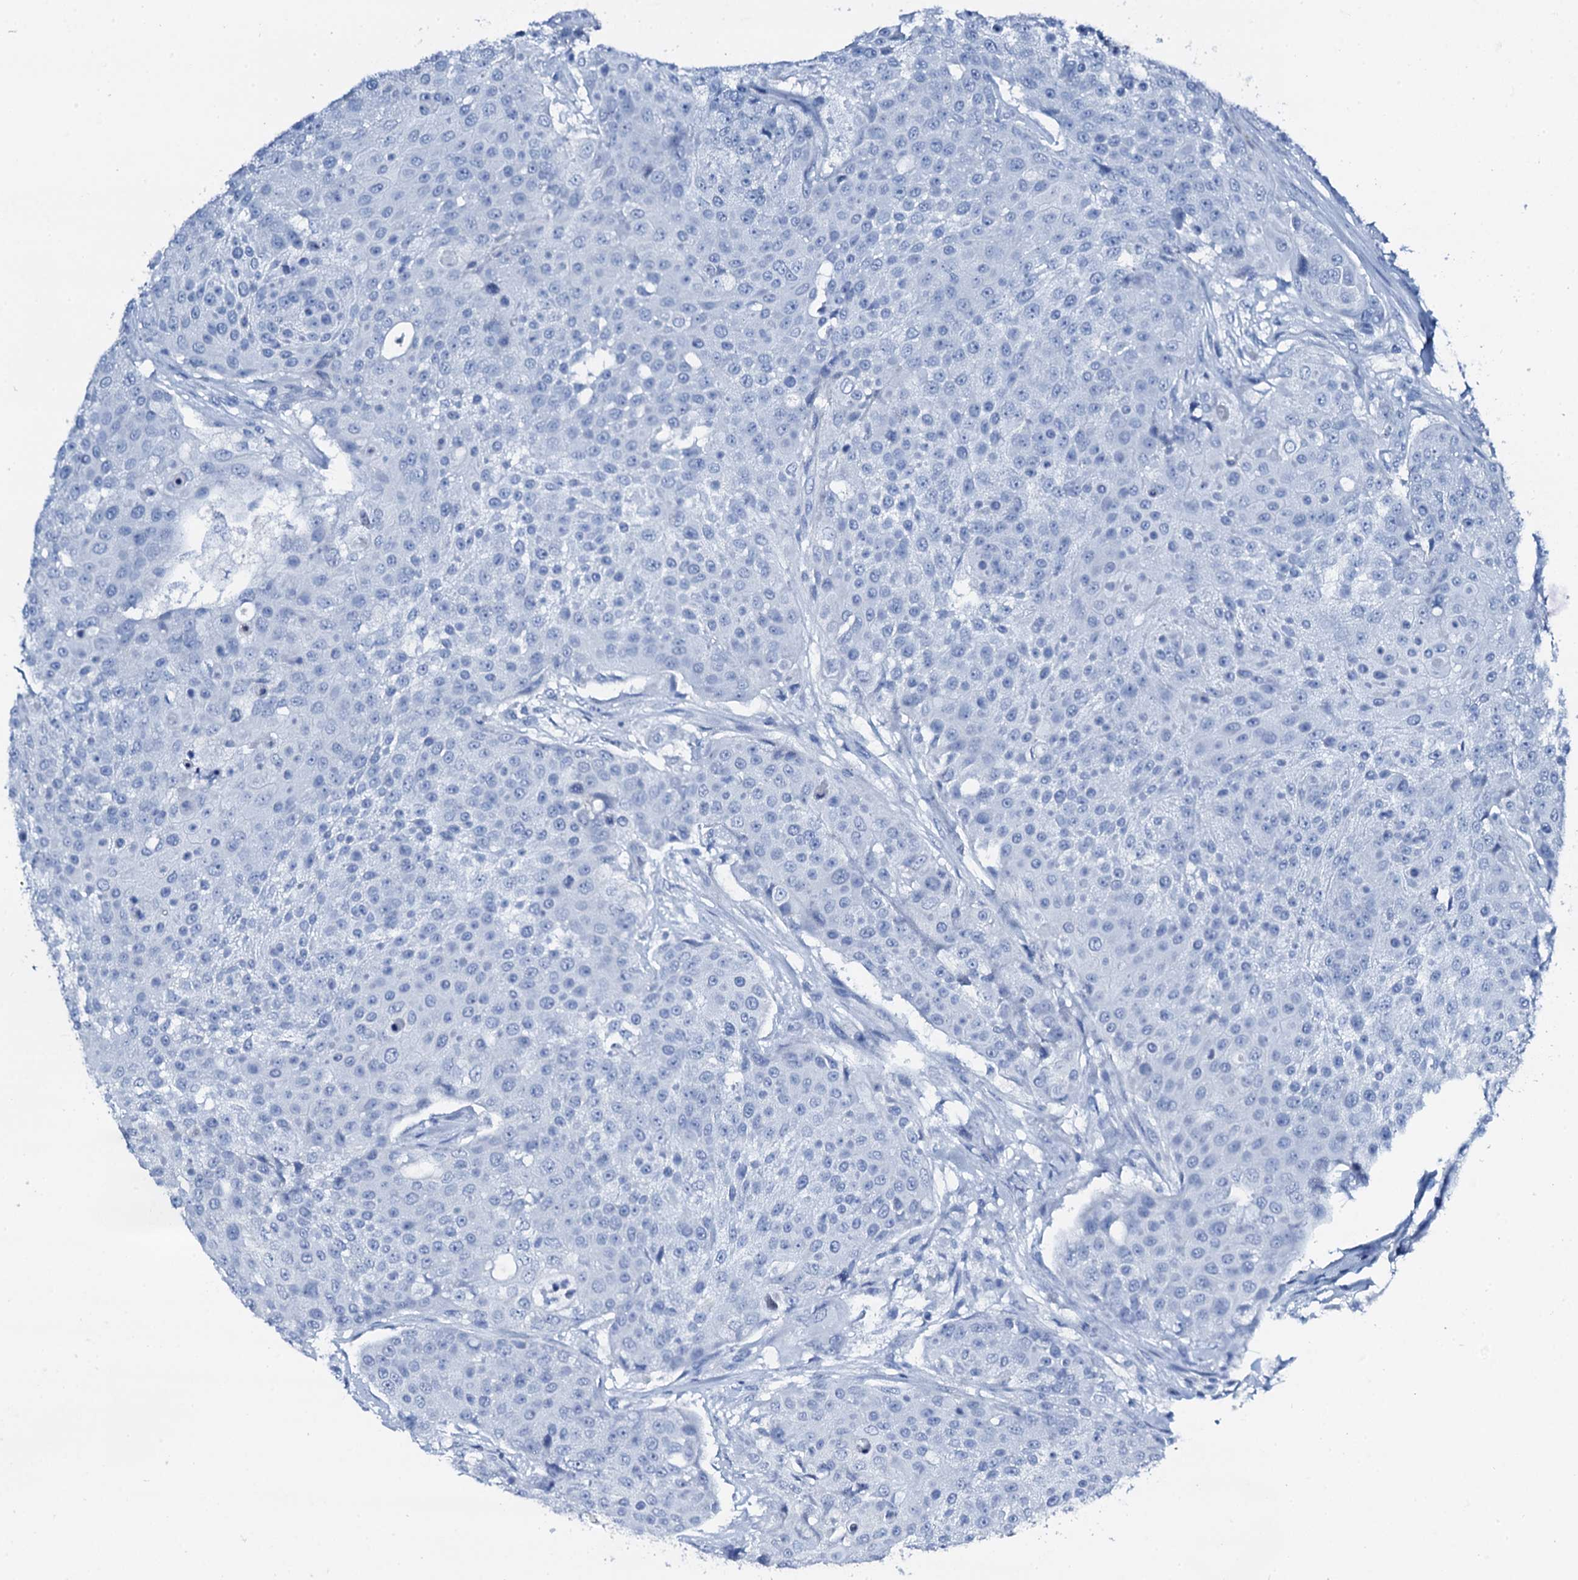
{"staining": {"intensity": "negative", "quantity": "none", "location": "none"}, "tissue": "urothelial cancer", "cell_type": "Tumor cells", "image_type": "cancer", "snomed": [{"axis": "morphology", "description": "Urothelial carcinoma, High grade"}, {"axis": "topography", "description": "Urinary bladder"}], "caption": "Urothelial cancer was stained to show a protein in brown. There is no significant positivity in tumor cells.", "gene": "PTH", "patient": {"sex": "female", "age": 63}}